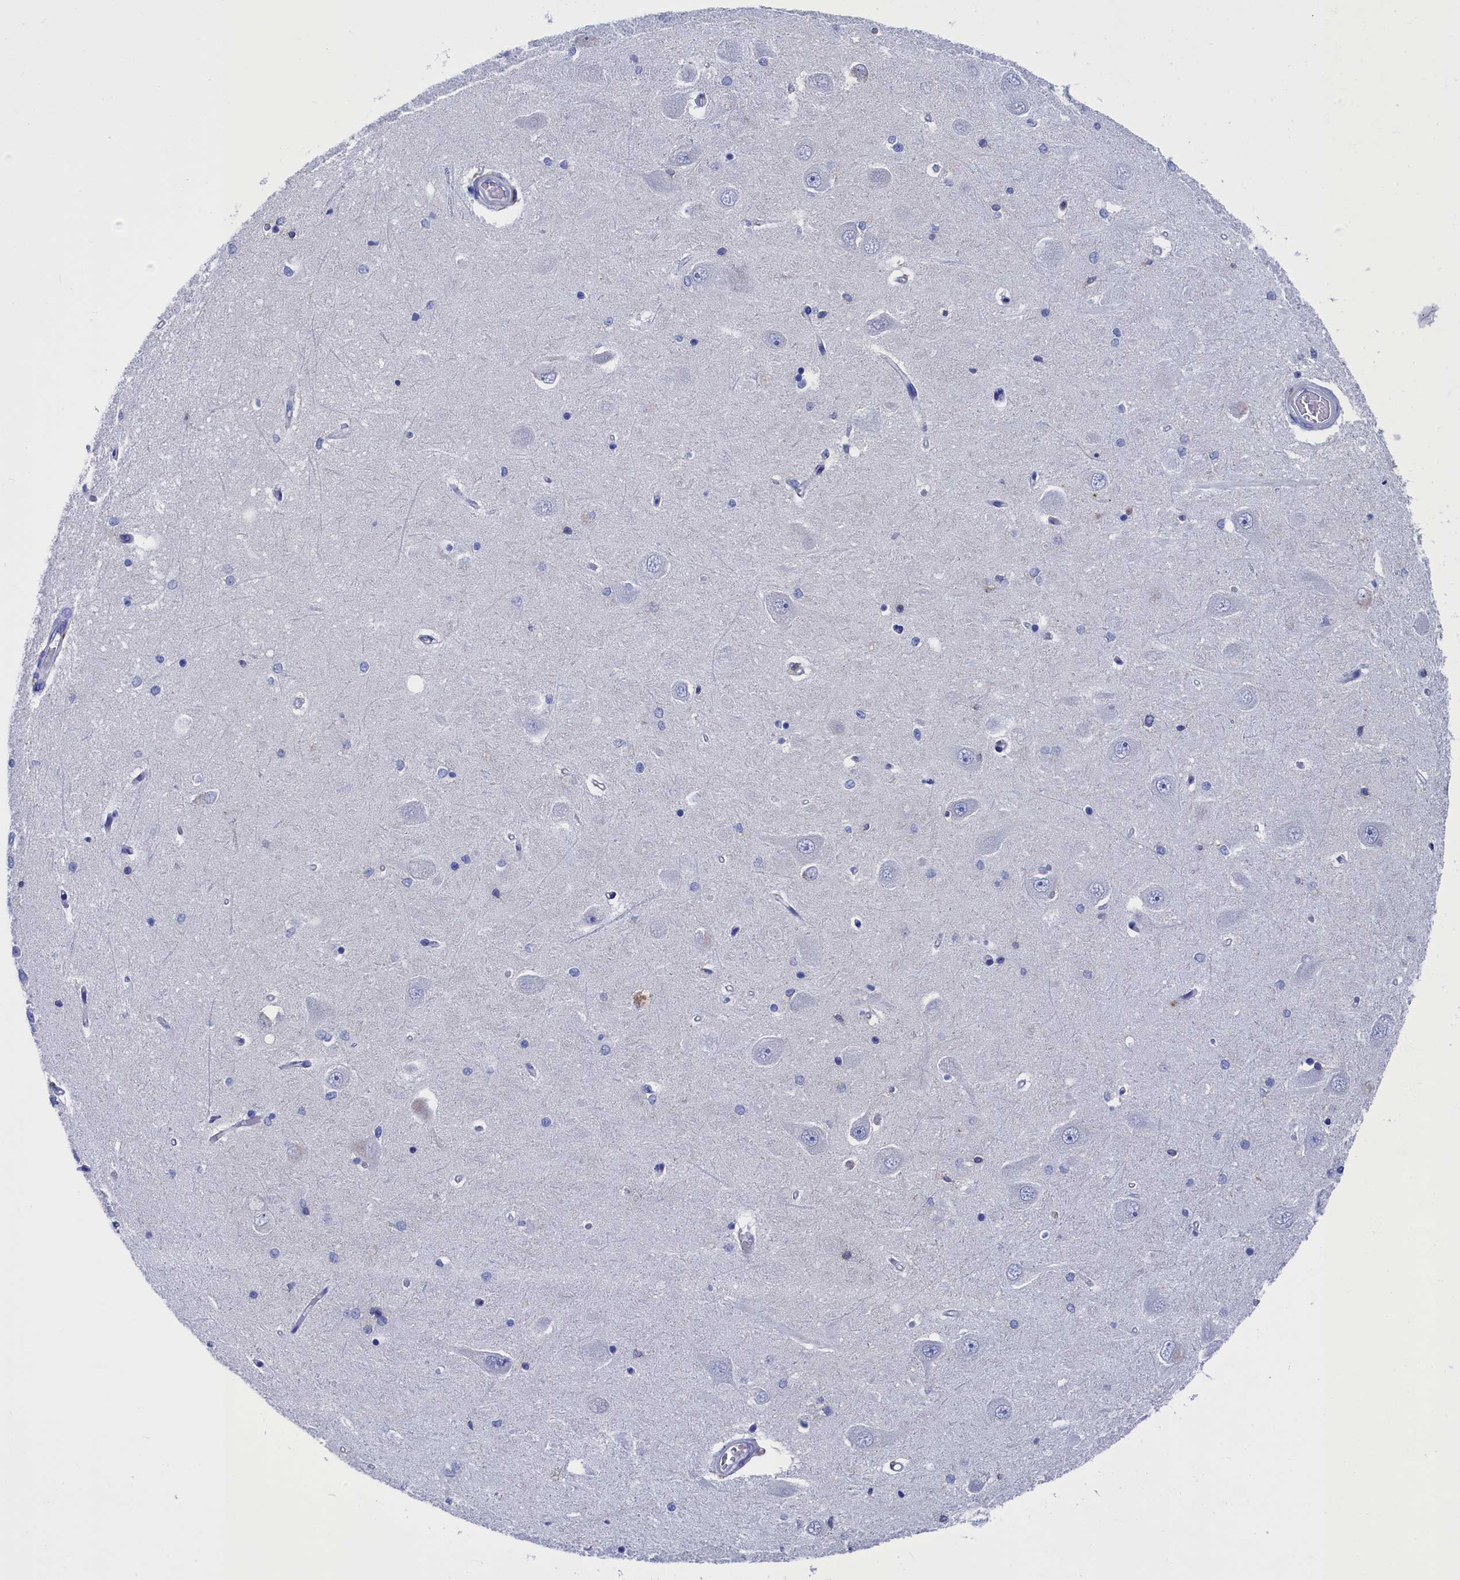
{"staining": {"intensity": "moderate", "quantity": "<25%", "location": "cytoplasmic/membranous"}, "tissue": "hippocampus", "cell_type": "Glial cells", "image_type": "normal", "snomed": [{"axis": "morphology", "description": "Normal tissue, NOS"}, {"axis": "topography", "description": "Hippocampus"}], "caption": "High-magnification brightfield microscopy of benign hippocampus stained with DAB (3,3'-diaminobenzidine) (brown) and counterstained with hematoxylin (blue). glial cells exhibit moderate cytoplasmic/membranous positivity is identified in approximately<25% of cells. (Stains: DAB (3,3'-diaminobenzidine) in brown, nuclei in blue, Microscopy: brightfield microscopy at high magnification).", "gene": "TYROBP", "patient": {"sex": "male", "age": 45}}